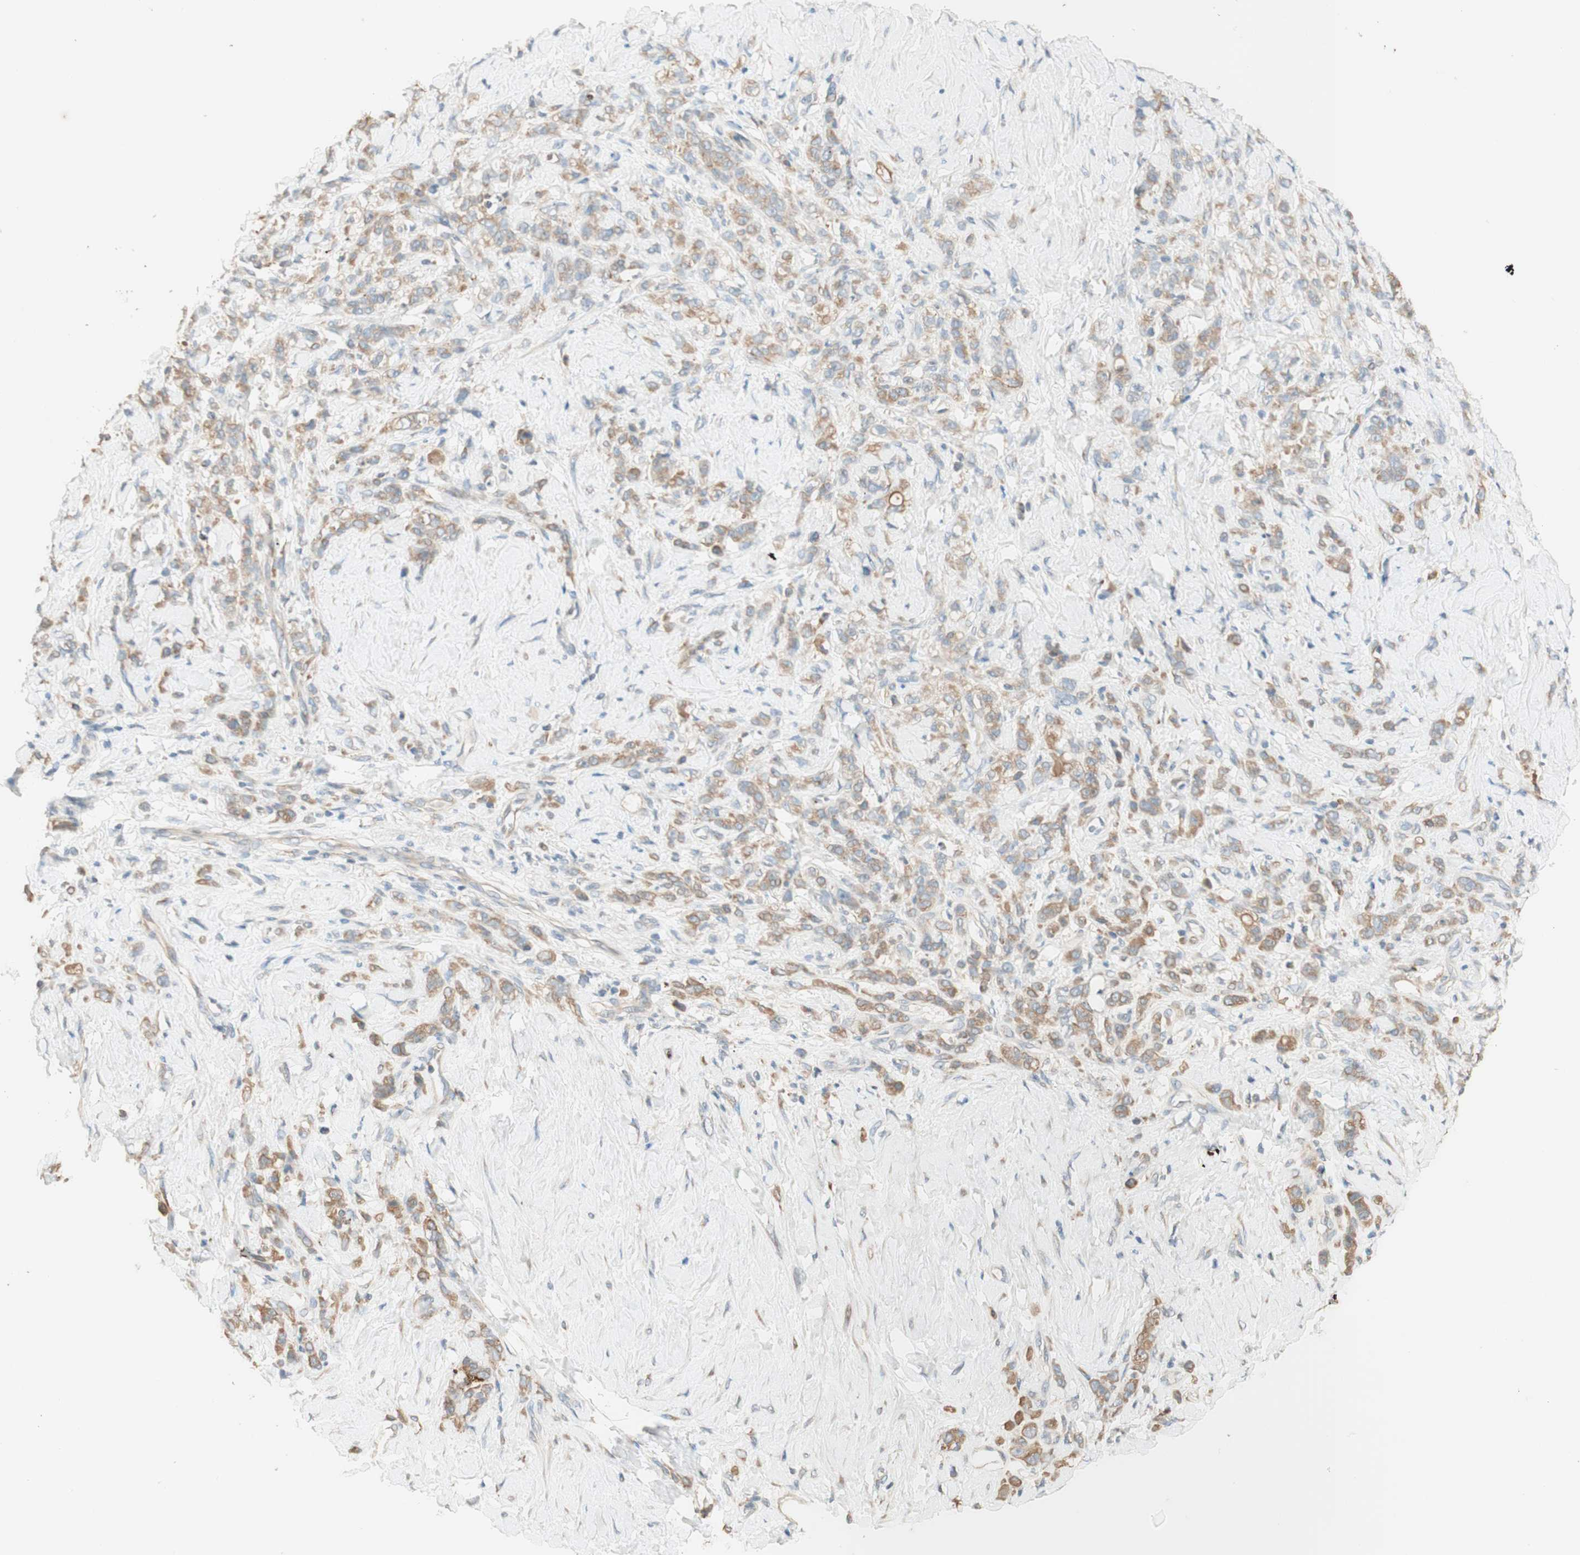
{"staining": {"intensity": "moderate", "quantity": ">75%", "location": "cytoplasmic/membranous"}, "tissue": "stomach cancer", "cell_type": "Tumor cells", "image_type": "cancer", "snomed": [{"axis": "morphology", "description": "Adenocarcinoma, NOS"}, {"axis": "topography", "description": "Stomach"}], "caption": "Immunohistochemical staining of stomach cancer (adenocarcinoma) demonstrates medium levels of moderate cytoplasmic/membranous protein expression in approximately >75% of tumor cells.", "gene": "CLCN2", "patient": {"sex": "male", "age": 82}}